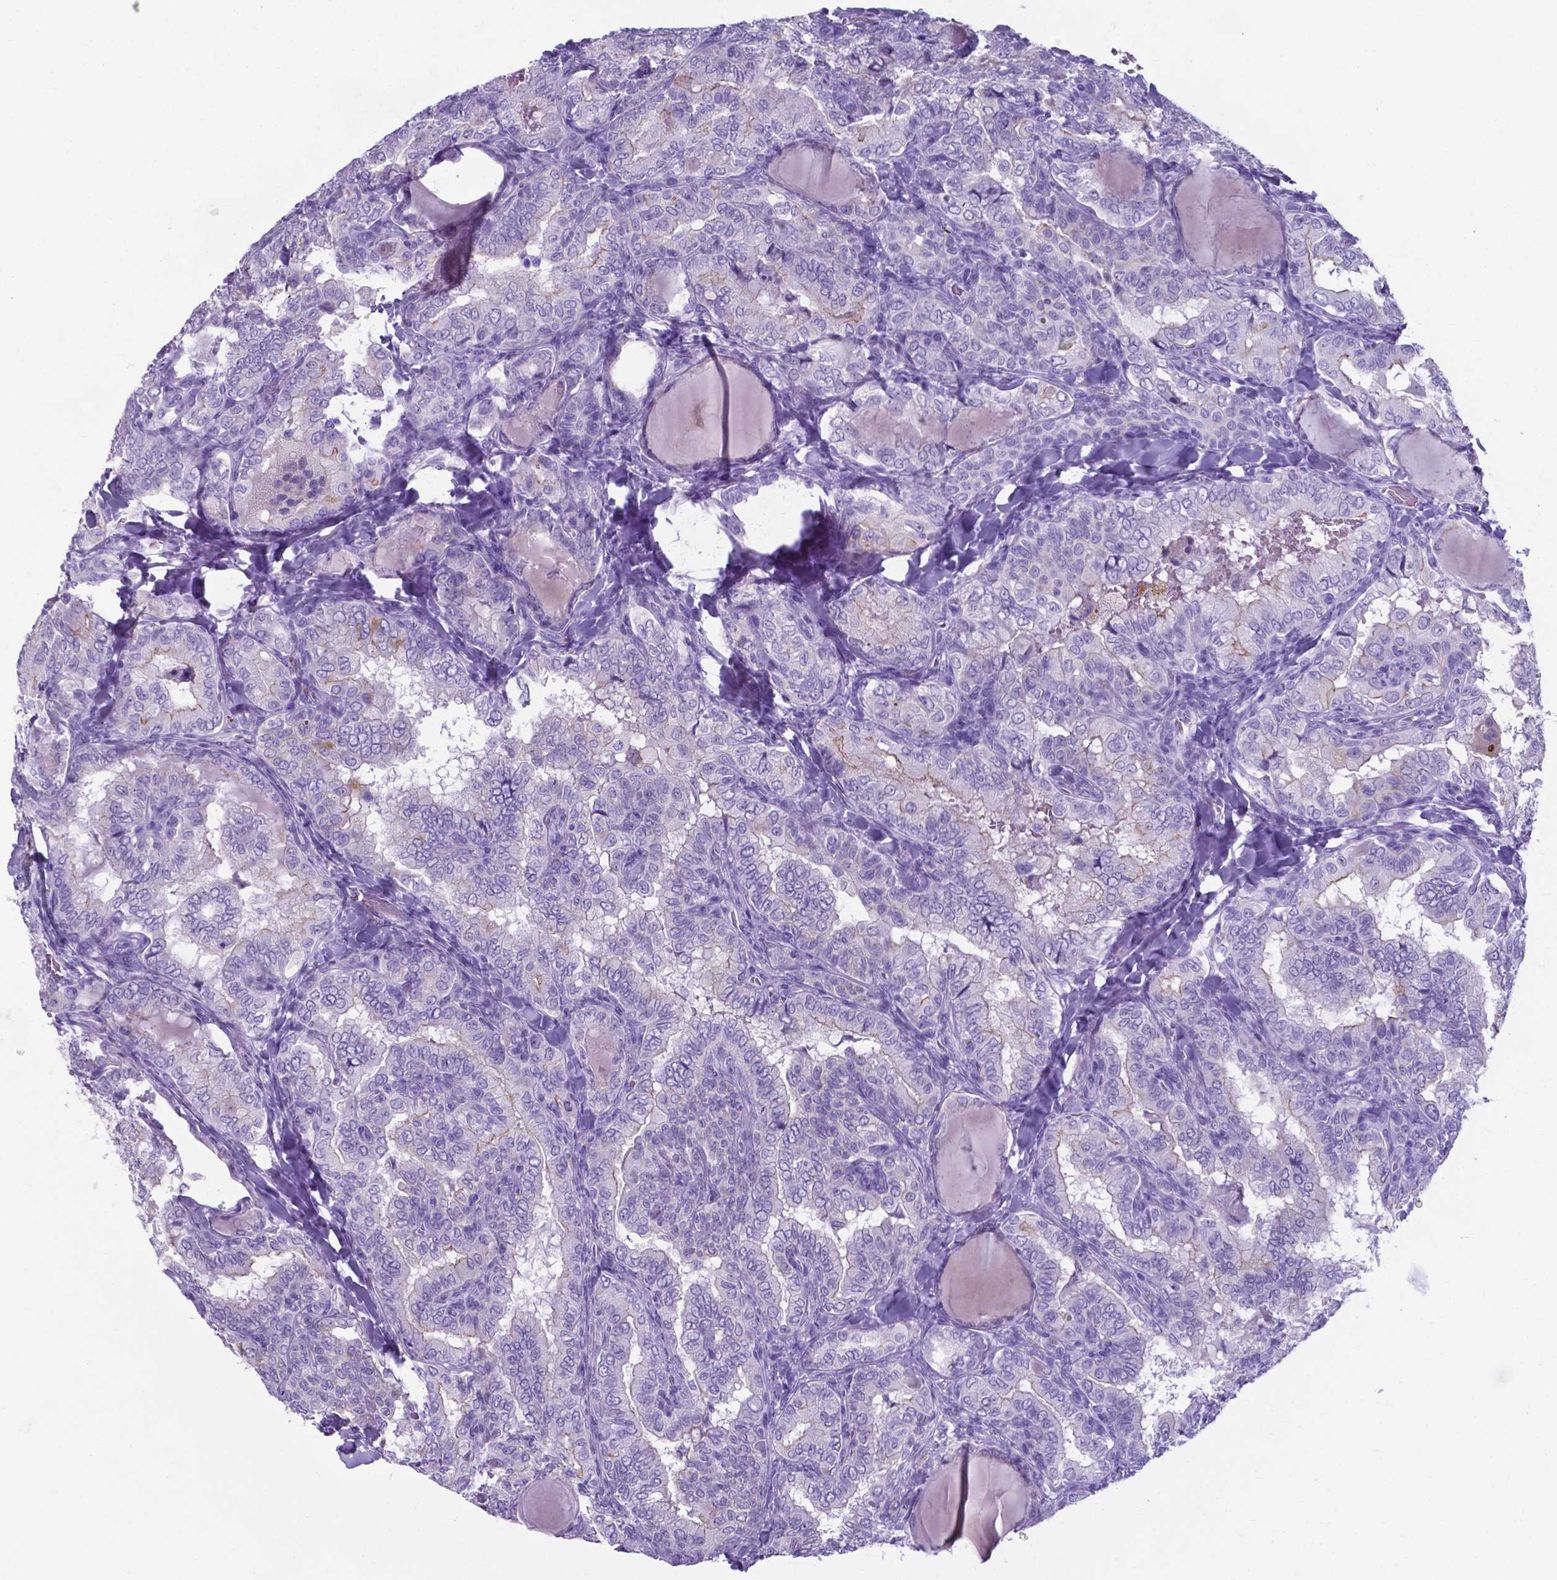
{"staining": {"intensity": "moderate", "quantity": "<25%", "location": "cytoplasmic/membranous"}, "tissue": "thyroid cancer", "cell_type": "Tumor cells", "image_type": "cancer", "snomed": [{"axis": "morphology", "description": "Papillary adenocarcinoma, NOS"}, {"axis": "topography", "description": "Thyroid gland"}], "caption": "The histopathology image exhibits staining of thyroid cancer, revealing moderate cytoplasmic/membranous protein expression (brown color) within tumor cells.", "gene": "AP5B1", "patient": {"sex": "female", "age": 75}}